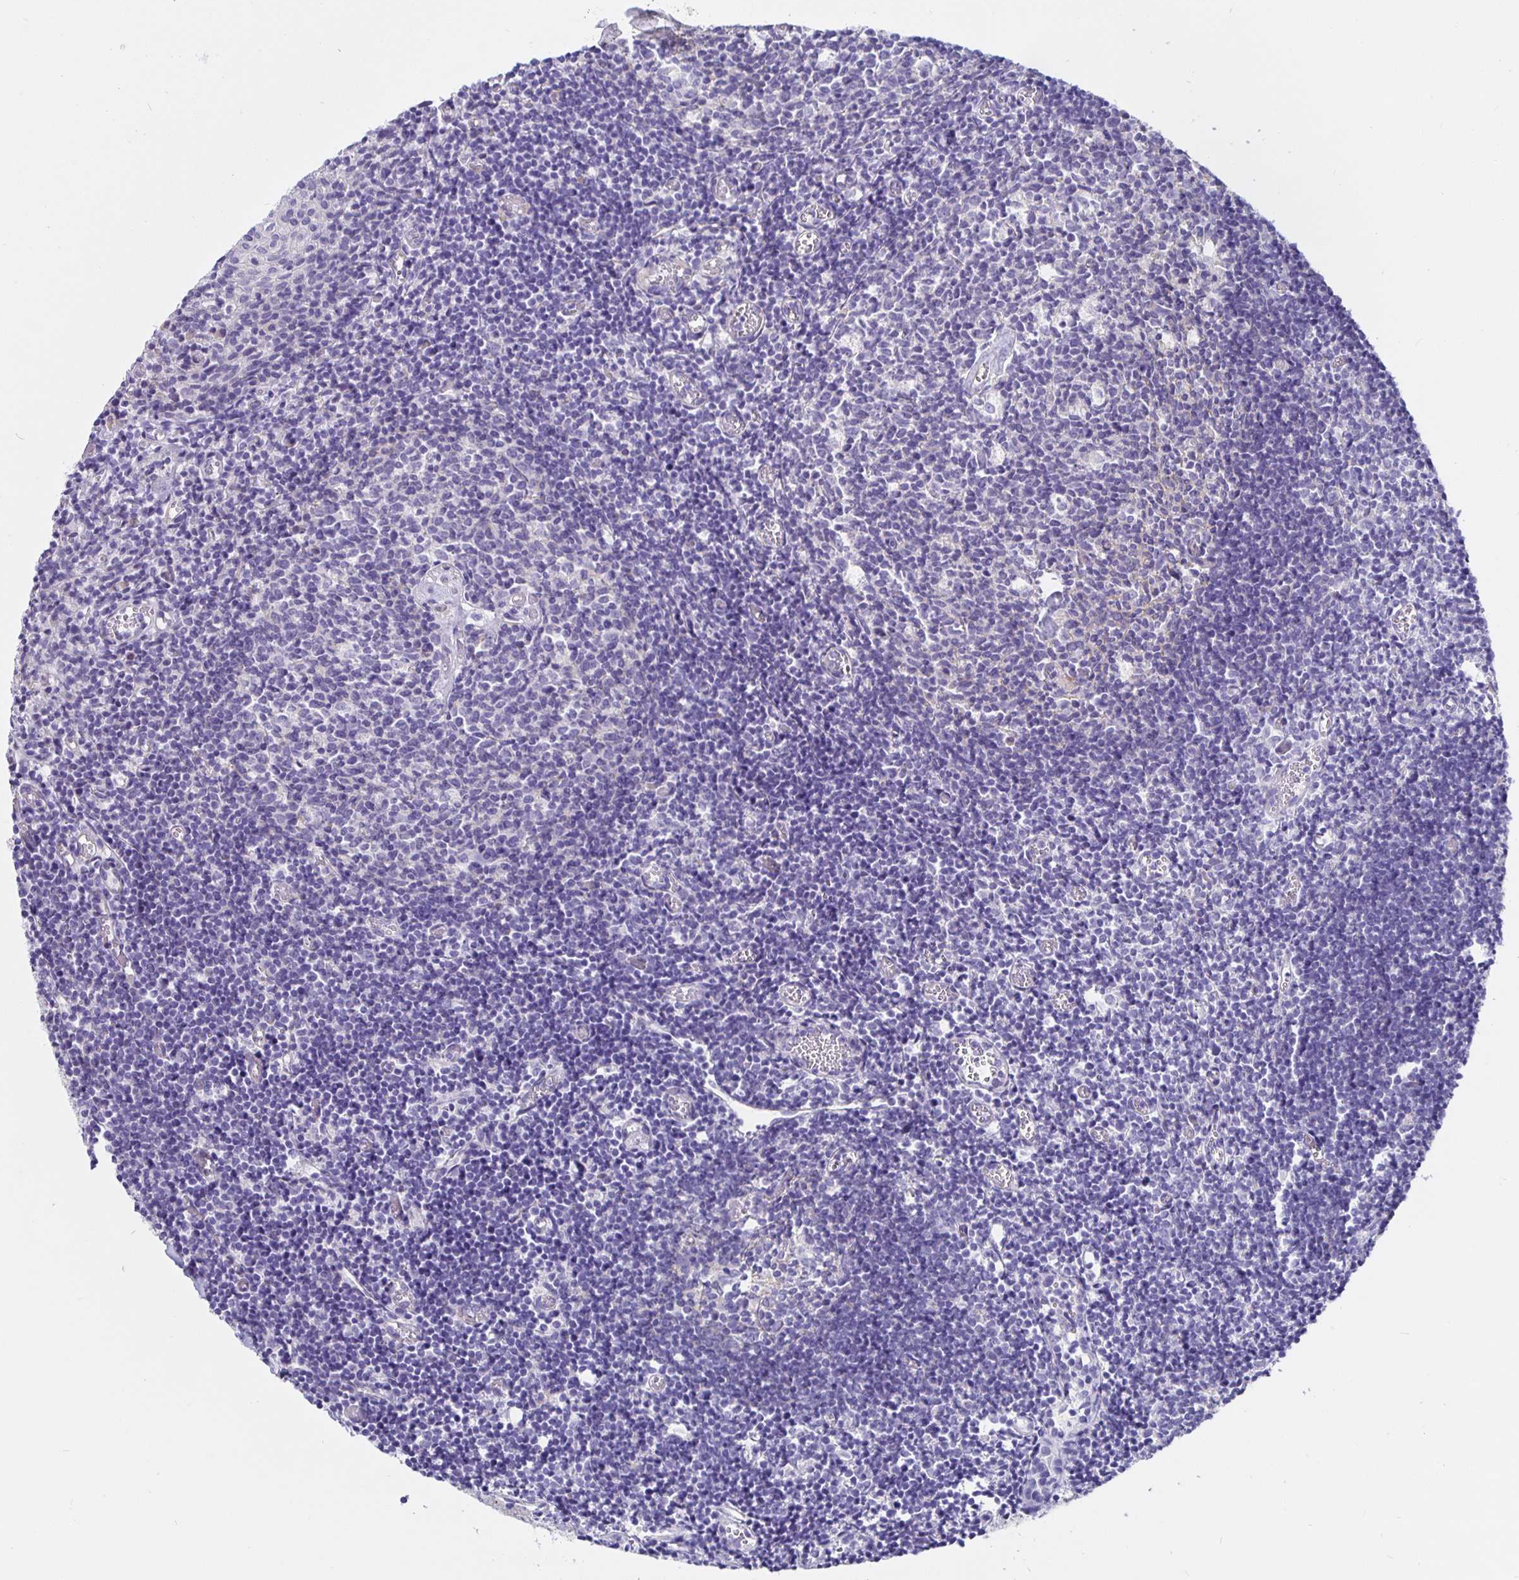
{"staining": {"intensity": "negative", "quantity": "none", "location": "none"}, "tissue": "tonsil", "cell_type": "Germinal center cells", "image_type": "normal", "snomed": [{"axis": "morphology", "description": "Normal tissue, NOS"}, {"axis": "topography", "description": "Tonsil"}], "caption": "Immunohistochemical staining of normal human tonsil shows no significant positivity in germinal center cells. (DAB immunohistochemistry (IHC) visualized using brightfield microscopy, high magnification).", "gene": "DNAI2", "patient": {"sex": "female", "age": 10}}